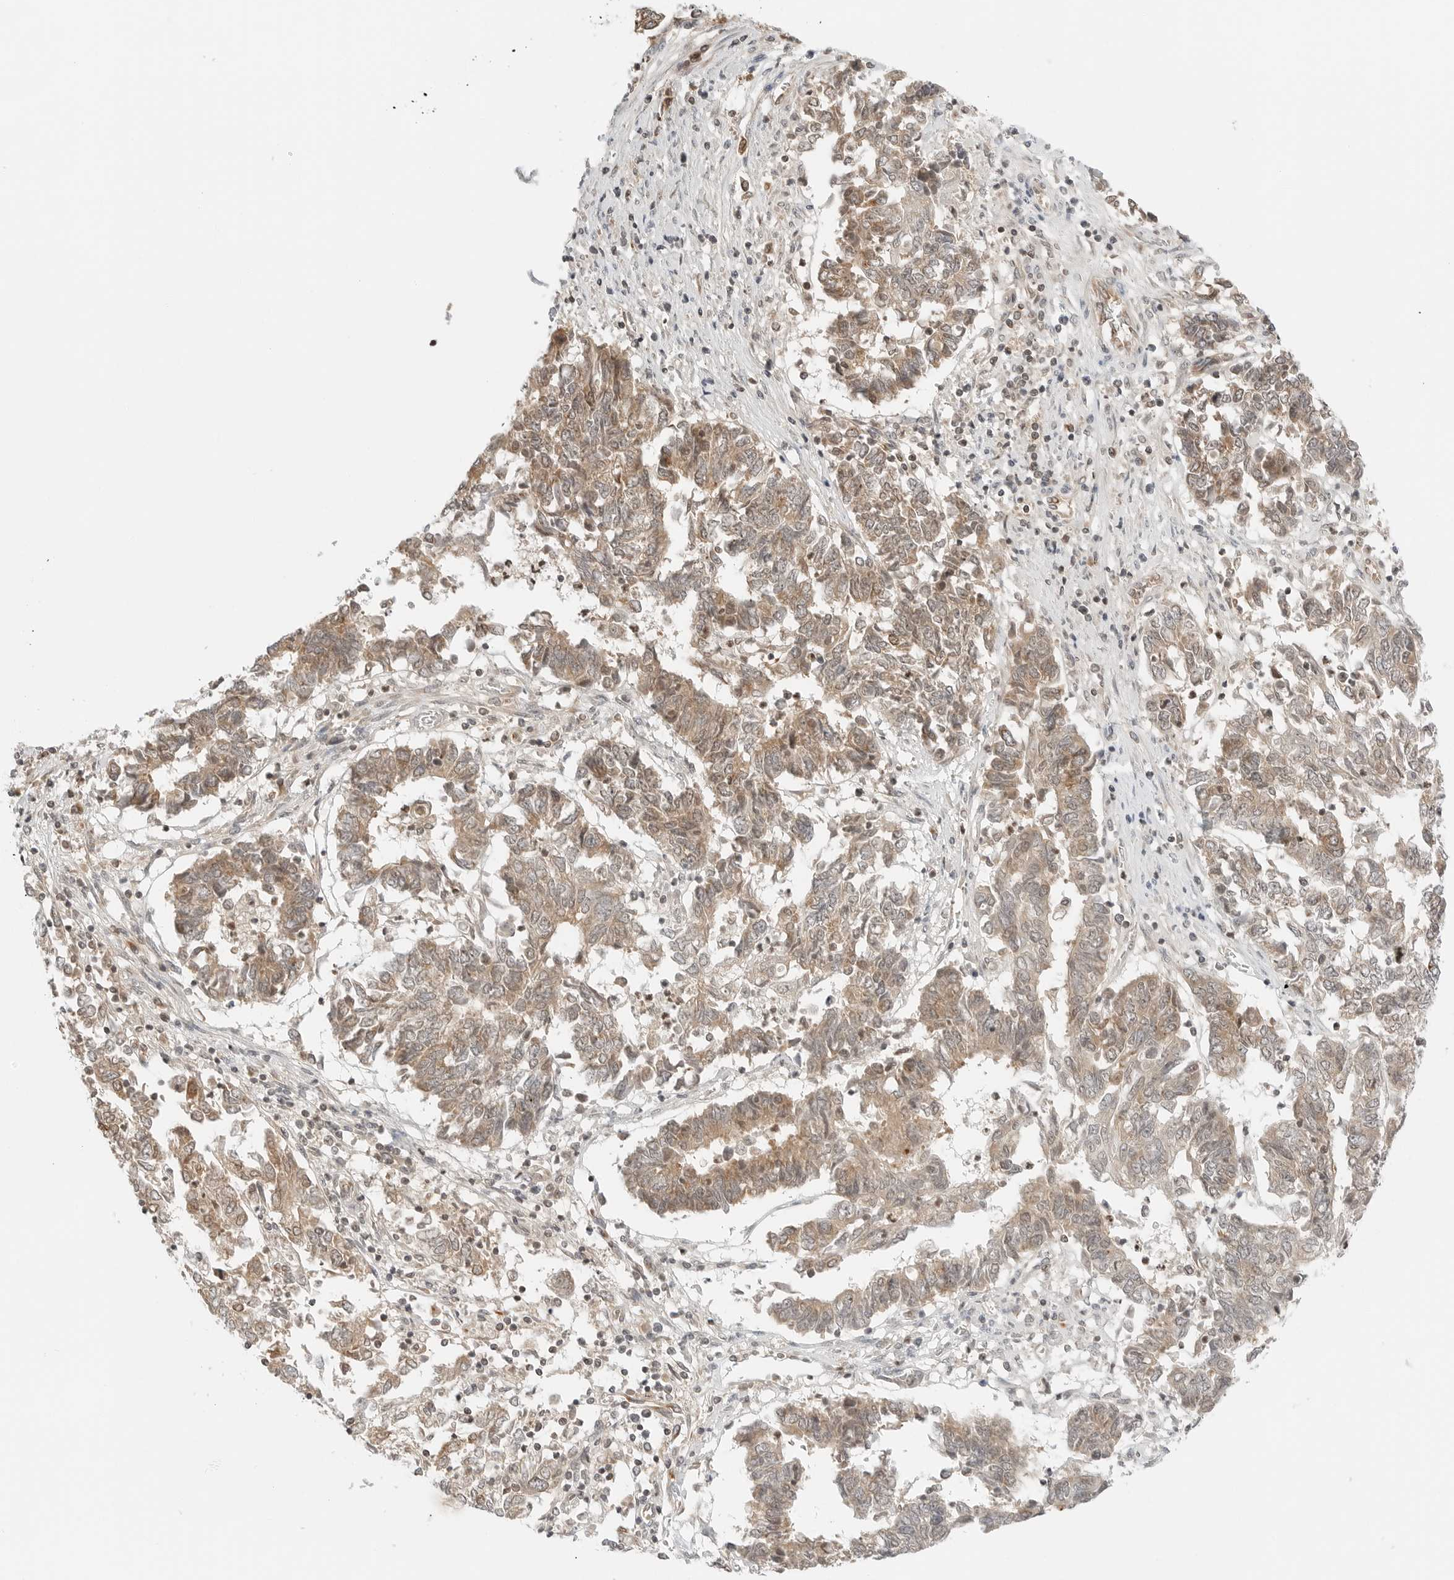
{"staining": {"intensity": "moderate", "quantity": ">75%", "location": "cytoplasmic/membranous"}, "tissue": "endometrial cancer", "cell_type": "Tumor cells", "image_type": "cancer", "snomed": [{"axis": "morphology", "description": "Adenocarcinoma, NOS"}, {"axis": "topography", "description": "Endometrium"}], "caption": "Endometrial adenocarcinoma was stained to show a protein in brown. There is medium levels of moderate cytoplasmic/membranous staining in approximately >75% of tumor cells. The staining was performed using DAB (3,3'-diaminobenzidine), with brown indicating positive protein expression. Nuclei are stained blue with hematoxylin.", "gene": "IQCC", "patient": {"sex": "female", "age": 80}}